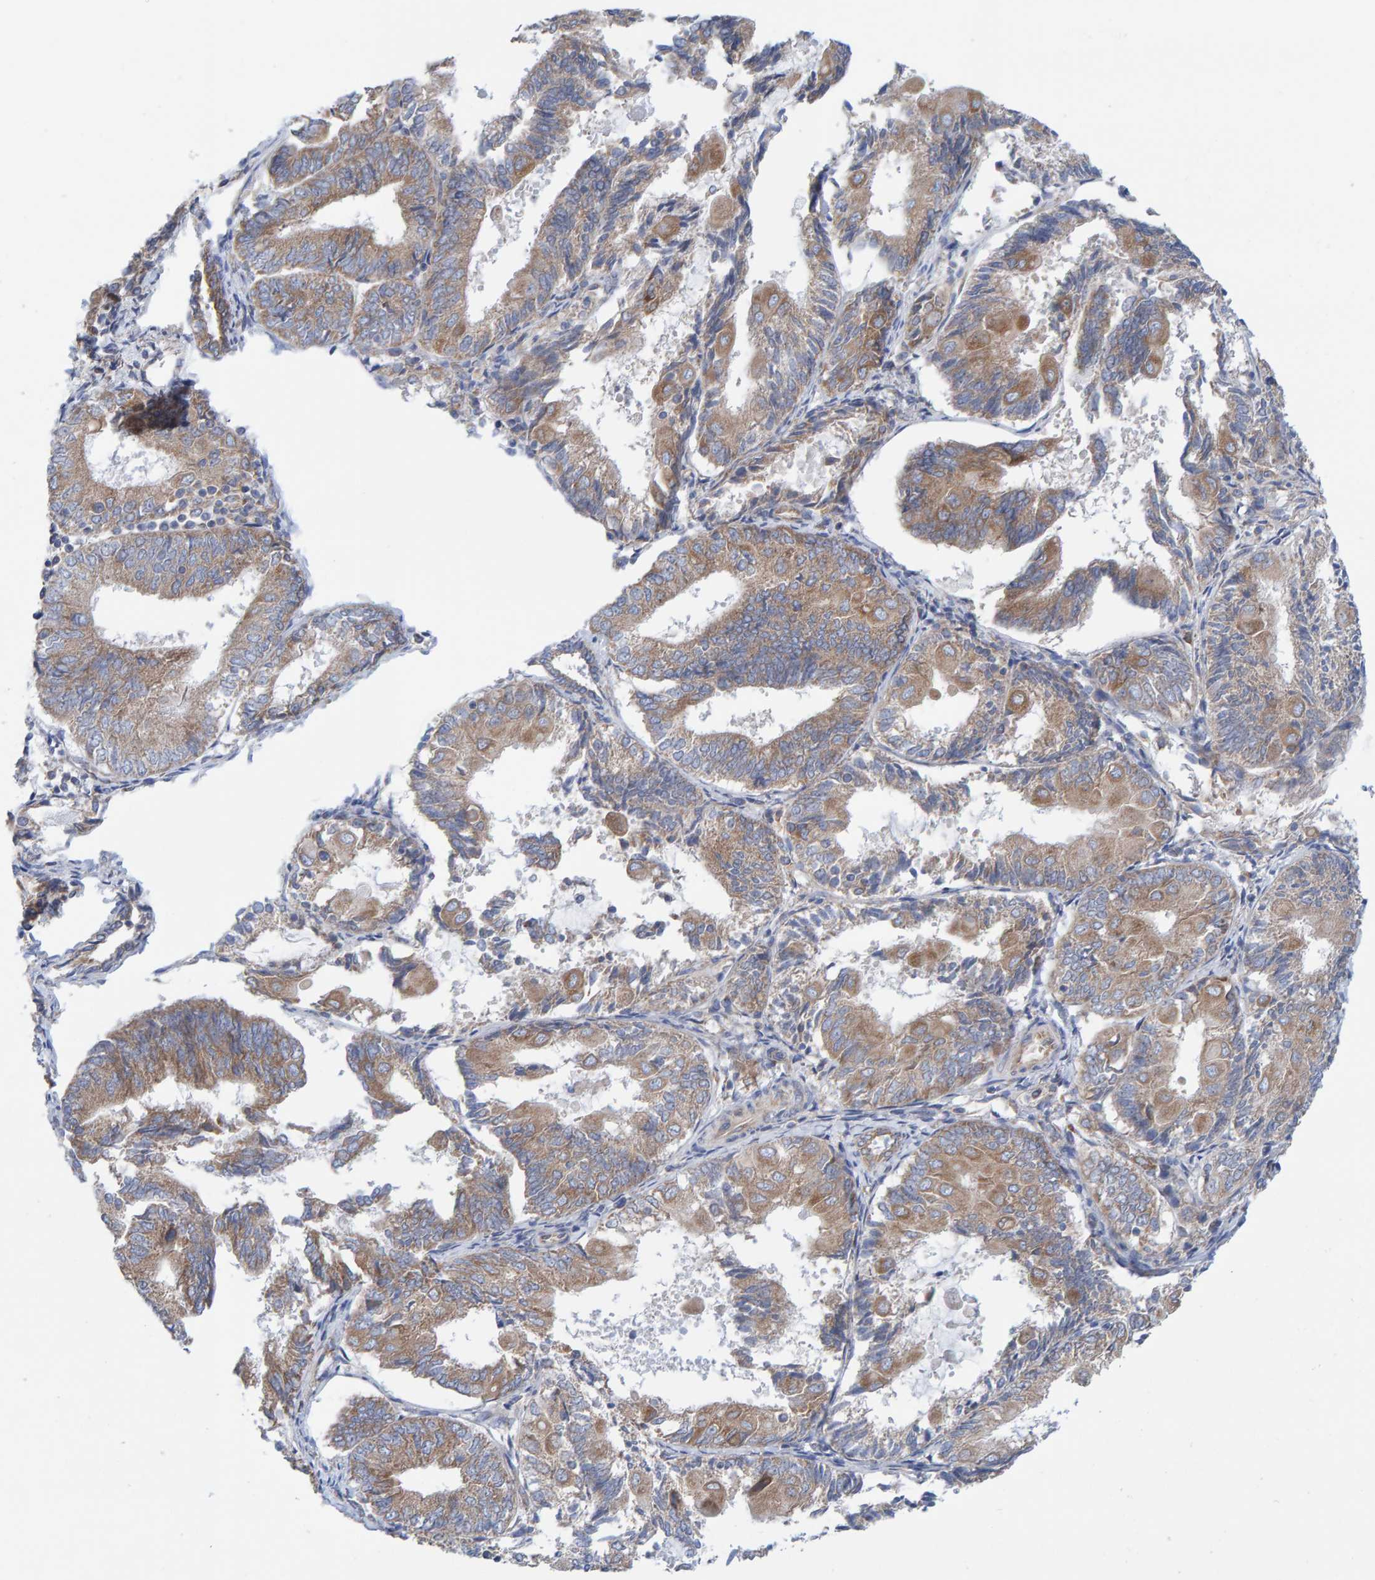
{"staining": {"intensity": "moderate", "quantity": ">75%", "location": "cytoplasmic/membranous"}, "tissue": "endometrial cancer", "cell_type": "Tumor cells", "image_type": "cancer", "snomed": [{"axis": "morphology", "description": "Adenocarcinoma, NOS"}, {"axis": "topography", "description": "Endometrium"}], "caption": "Endometrial cancer (adenocarcinoma) stained for a protein shows moderate cytoplasmic/membranous positivity in tumor cells. Nuclei are stained in blue.", "gene": "CDK5RAP3", "patient": {"sex": "female", "age": 81}}